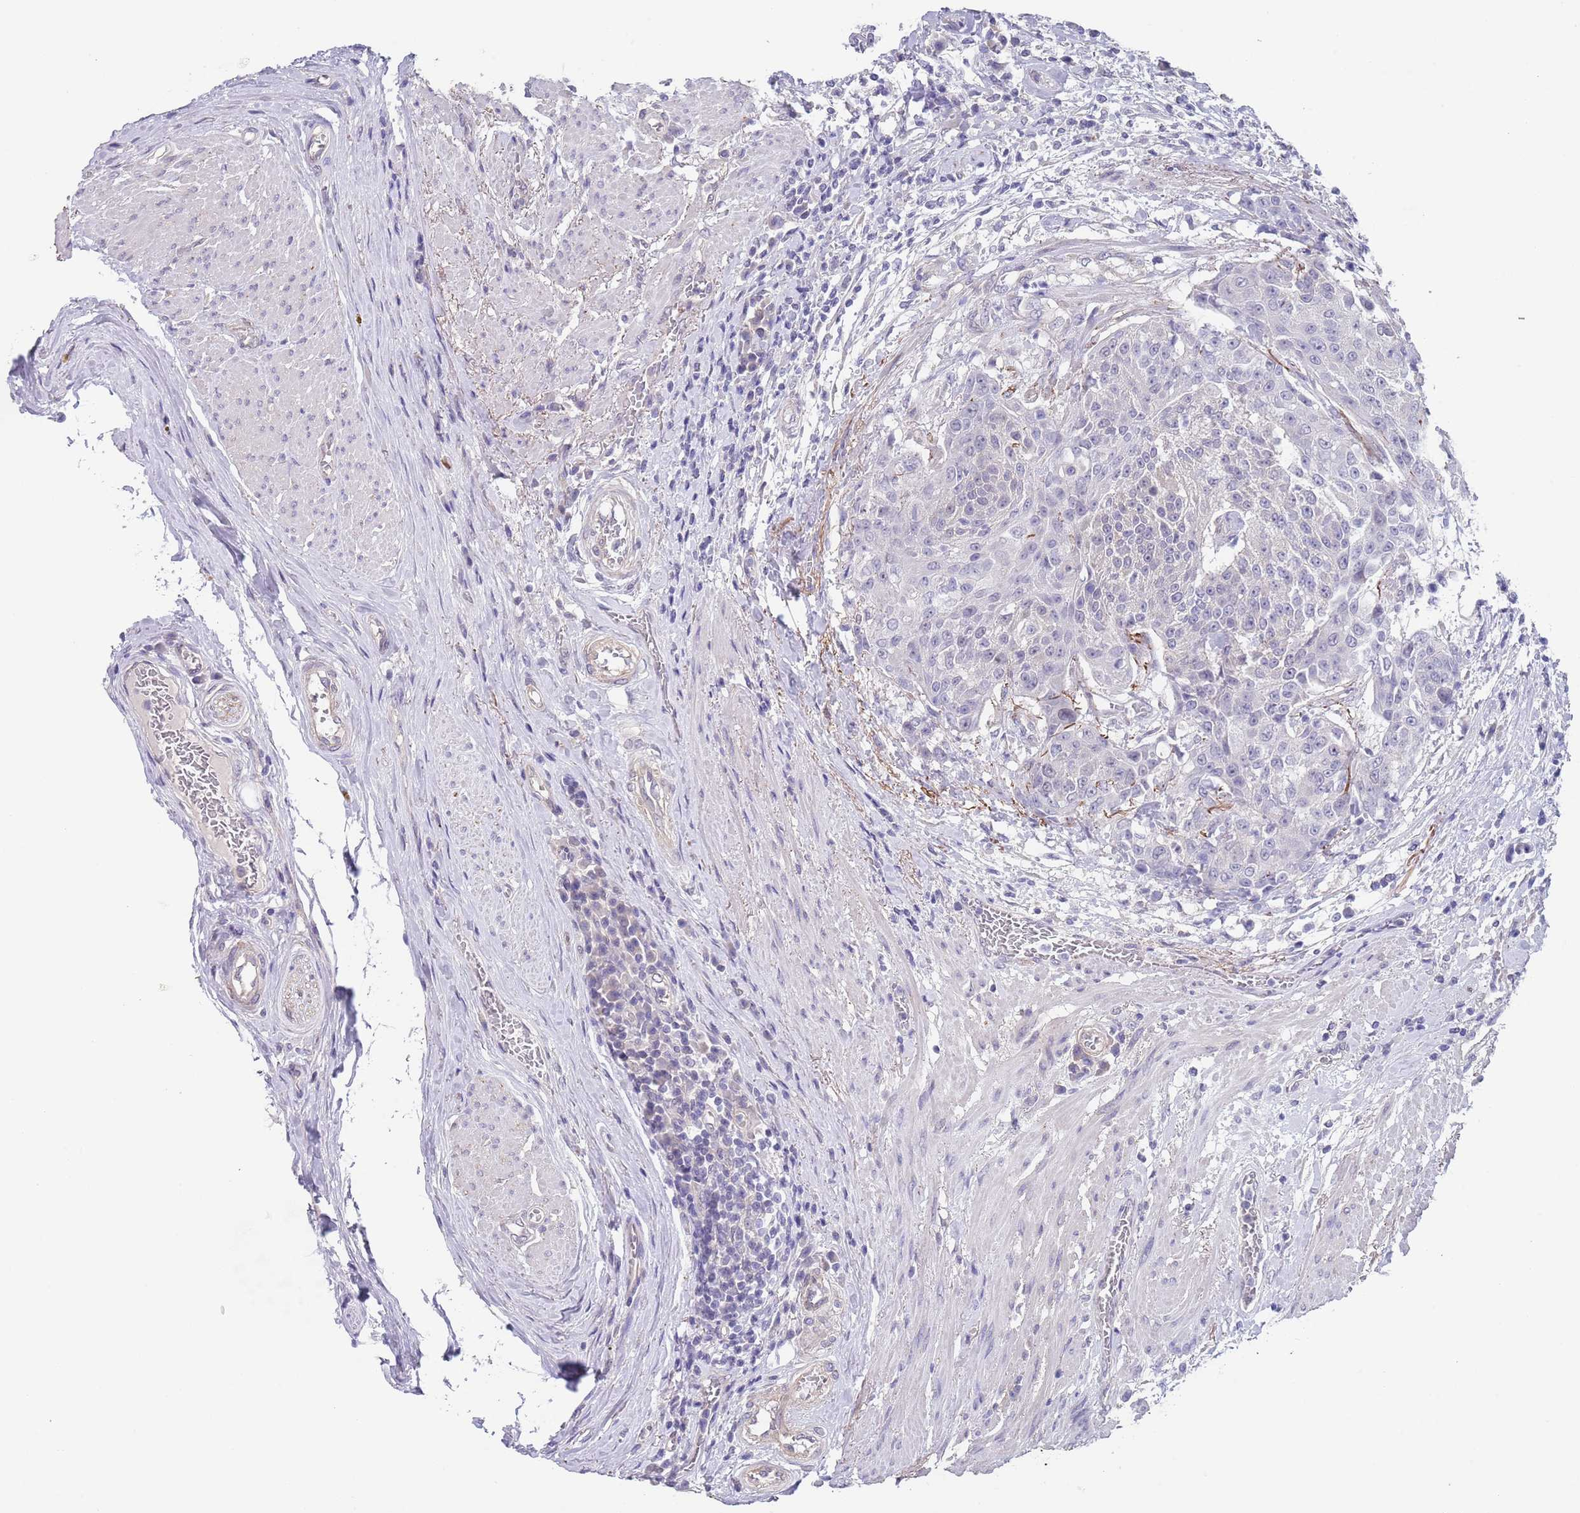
{"staining": {"intensity": "negative", "quantity": "none", "location": "none"}, "tissue": "urothelial cancer", "cell_type": "Tumor cells", "image_type": "cancer", "snomed": [{"axis": "morphology", "description": "Urothelial carcinoma, High grade"}, {"axis": "topography", "description": "Urinary bladder"}], "caption": "IHC image of neoplastic tissue: urothelial cancer stained with DAB (3,3'-diaminobenzidine) shows no significant protein positivity in tumor cells.", "gene": "RNF169", "patient": {"sex": "female", "age": 63}}